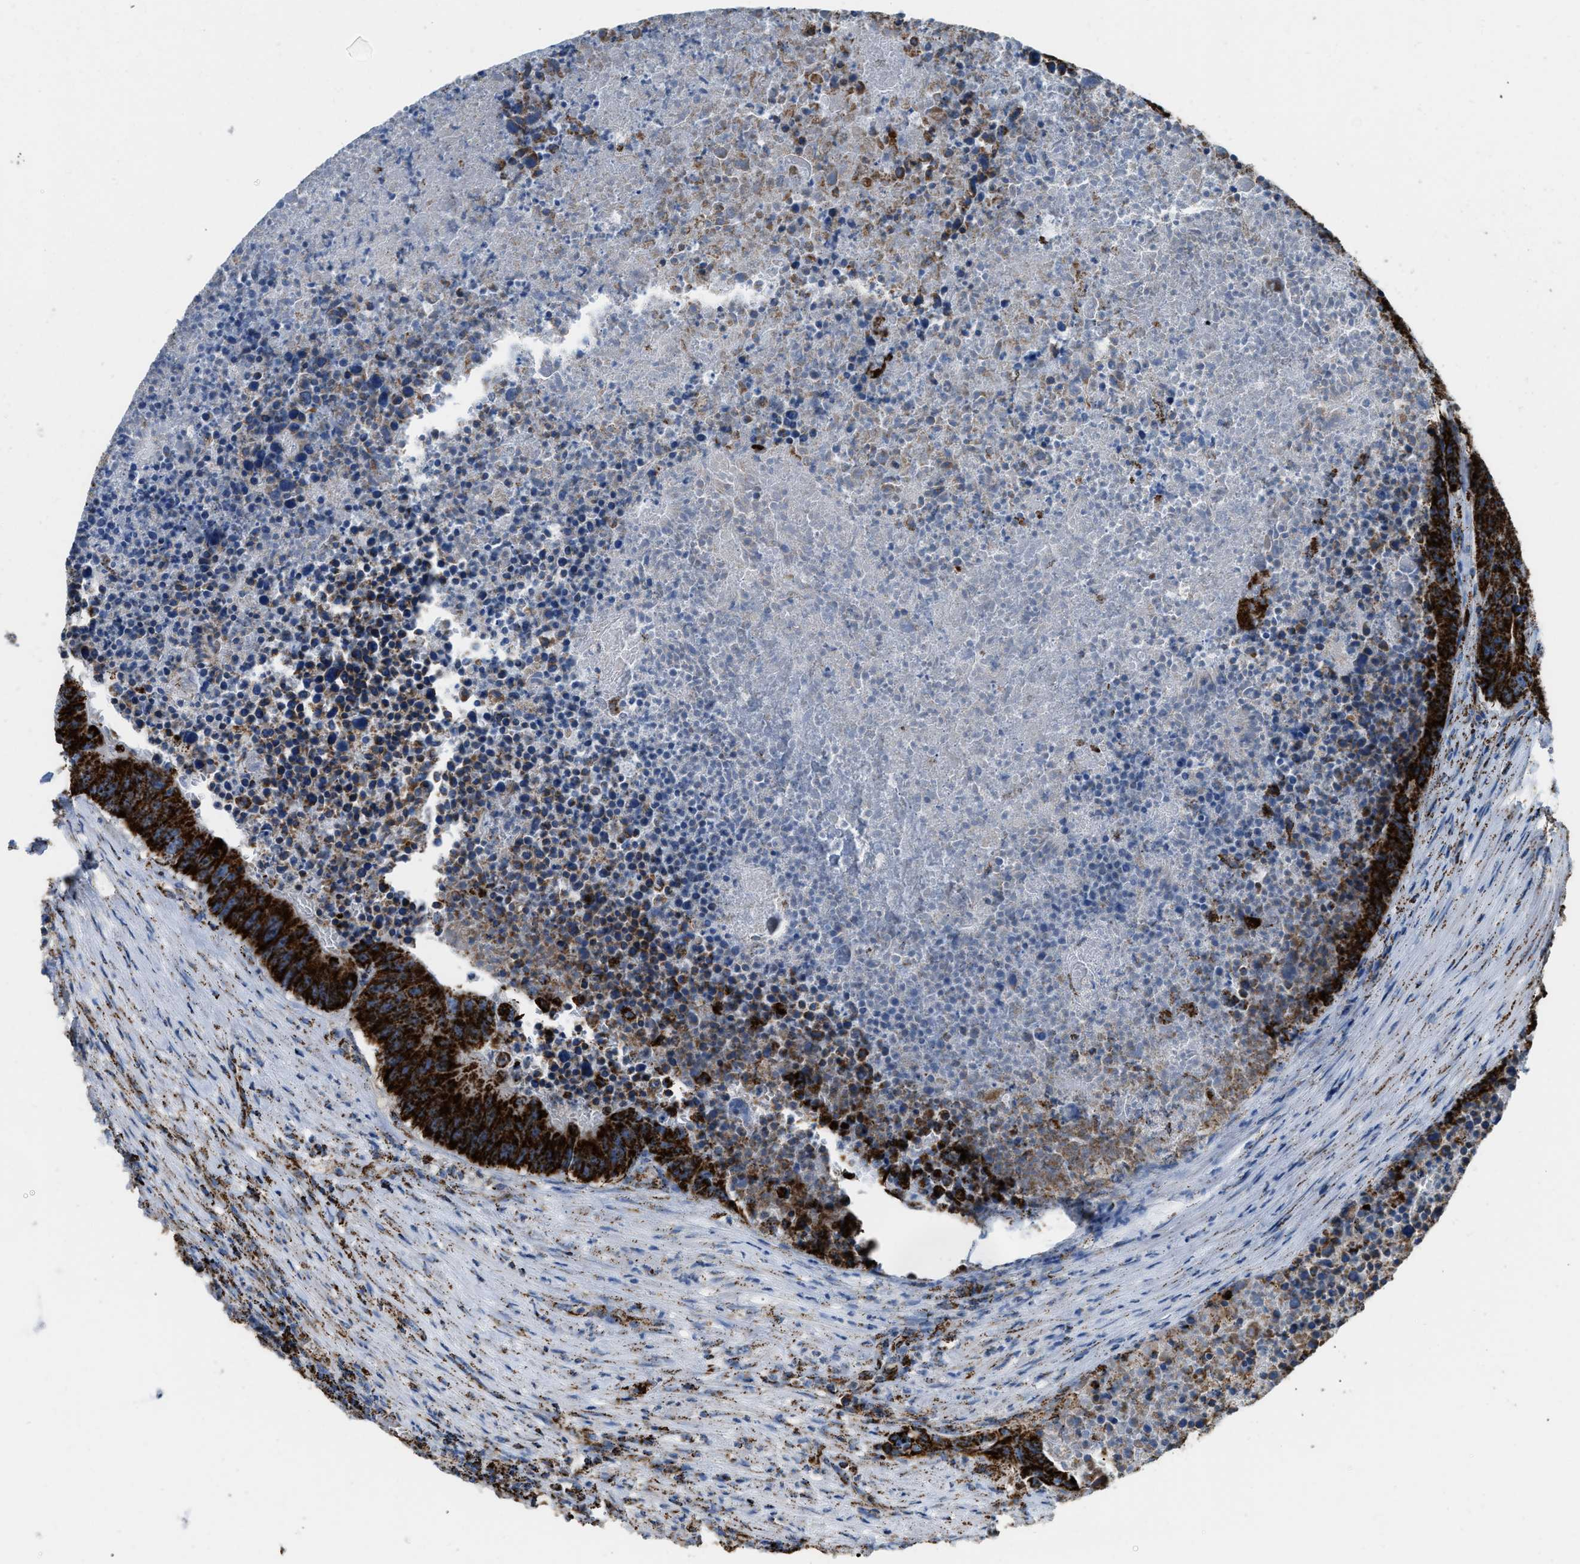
{"staining": {"intensity": "strong", "quantity": ">75%", "location": "cytoplasmic/membranous"}, "tissue": "colorectal cancer", "cell_type": "Tumor cells", "image_type": "cancer", "snomed": [{"axis": "morphology", "description": "Adenocarcinoma, NOS"}, {"axis": "topography", "description": "Colon"}], "caption": "Colorectal cancer (adenocarcinoma) stained for a protein (brown) shows strong cytoplasmic/membranous positive staining in approximately >75% of tumor cells.", "gene": "ETFB", "patient": {"sex": "male", "age": 87}}